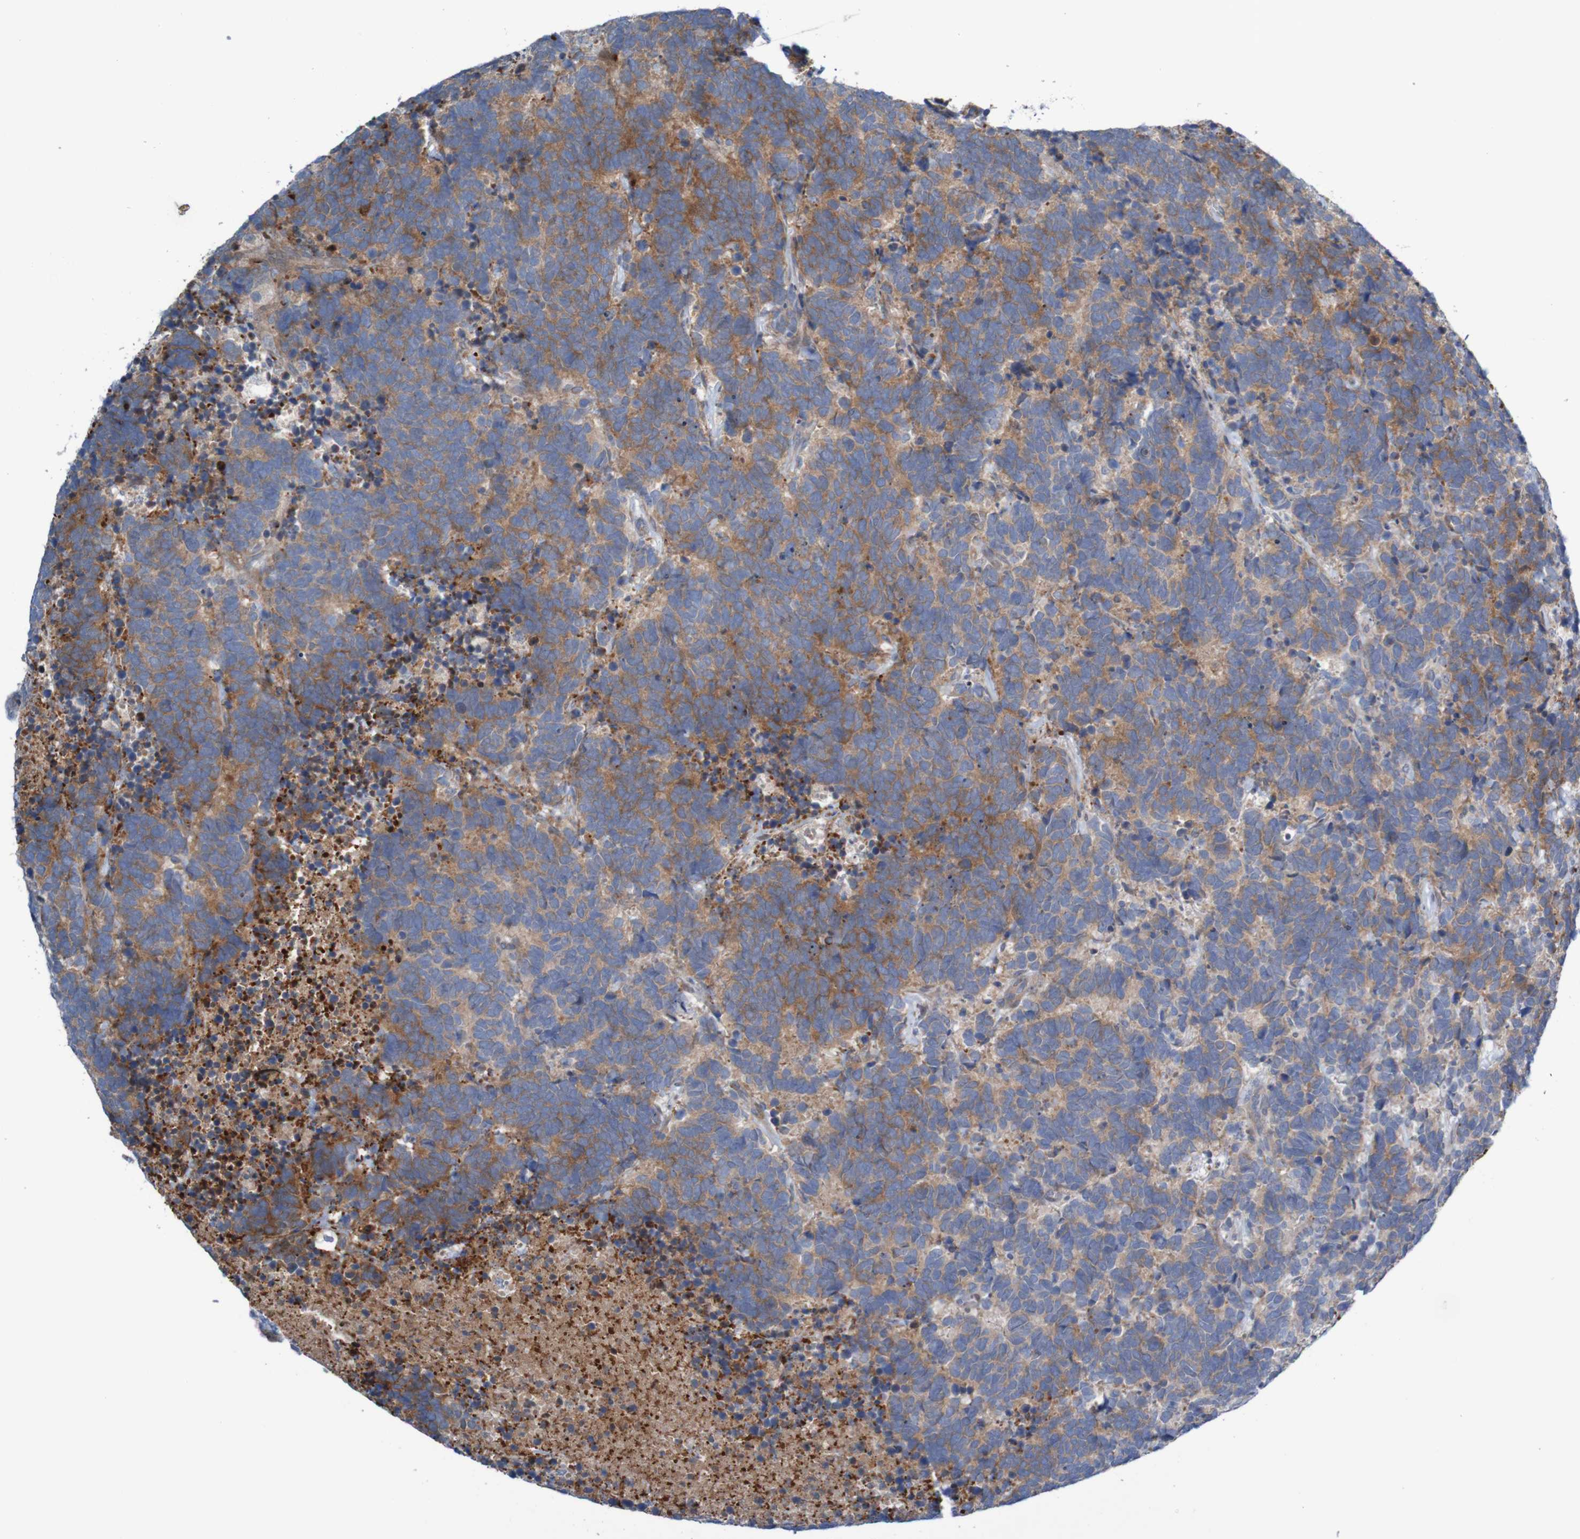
{"staining": {"intensity": "strong", "quantity": "25%-75%", "location": "cytoplasmic/membranous"}, "tissue": "carcinoid", "cell_type": "Tumor cells", "image_type": "cancer", "snomed": [{"axis": "morphology", "description": "Carcinoma, NOS"}, {"axis": "morphology", "description": "Carcinoid, malignant, NOS"}, {"axis": "topography", "description": "Urinary bladder"}], "caption": "Brown immunohistochemical staining in carcinoma reveals strong cytoplasmic/membranous staining in about 25%-75% of tumor cells. (brown staining indicates protein expression, while blue staining denotes nuclei).", "gene": "ANGPT4", "patient": {"sex": "male", "age": 57}}